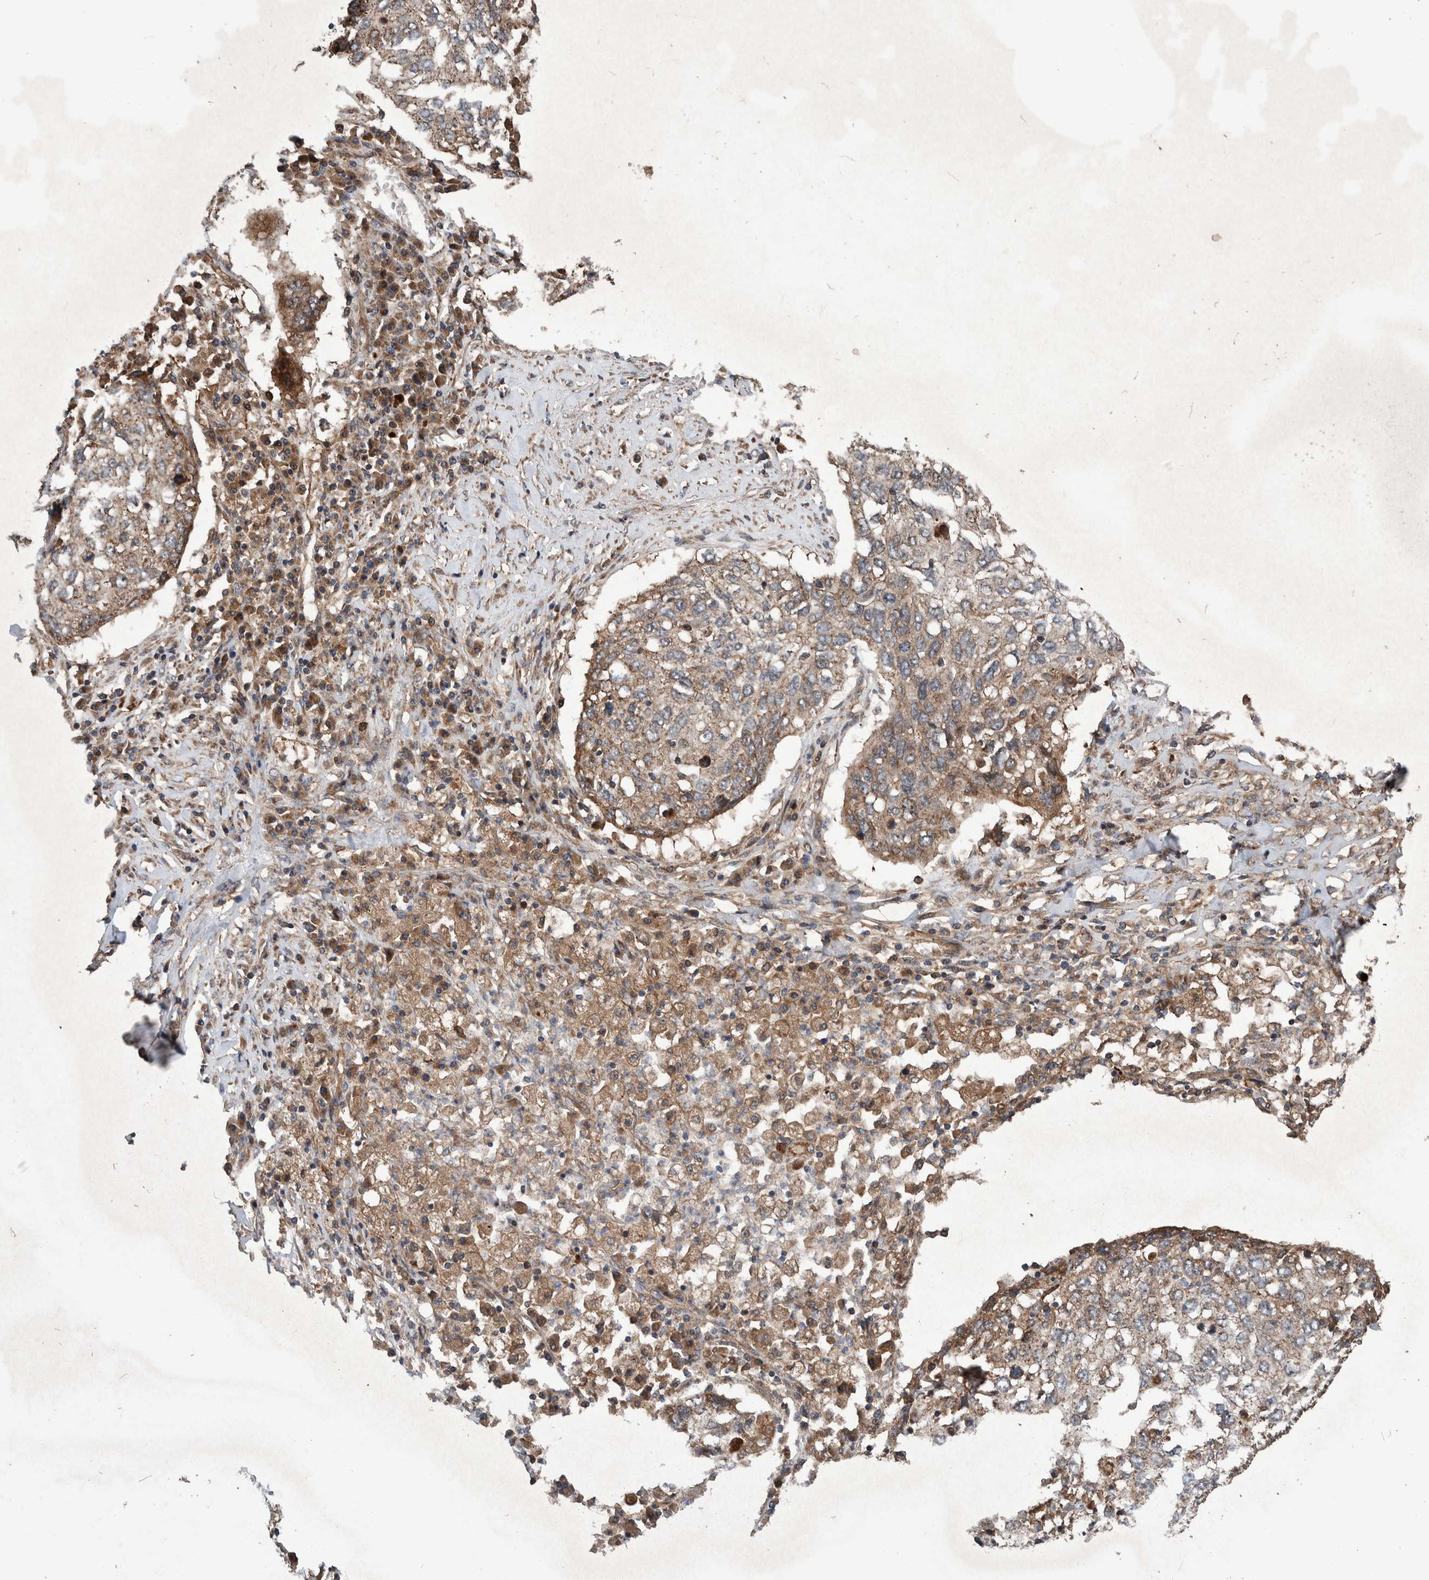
{"staining": {"intensity": "moderate", "quantity": ">75%", "location": "cytoplasmic/membranous"}, "tissue": "lung cancer", "cell_type": "Tumor cells", "image_type": "cancer", "snomed": [{"axis": "morphology", "description": "Squamous cell carcinoma, NOS"}, {"axis": "topography", "description": "Lung"}], "caption": "Lung squamous cell carcinoma stained with immunohistochemistry shows moderate cytoplasmic/membranous positivity in about >75% of tumor cells.", "gene": "TRIM16", "patient": {"sex": "female", "age": 63}}